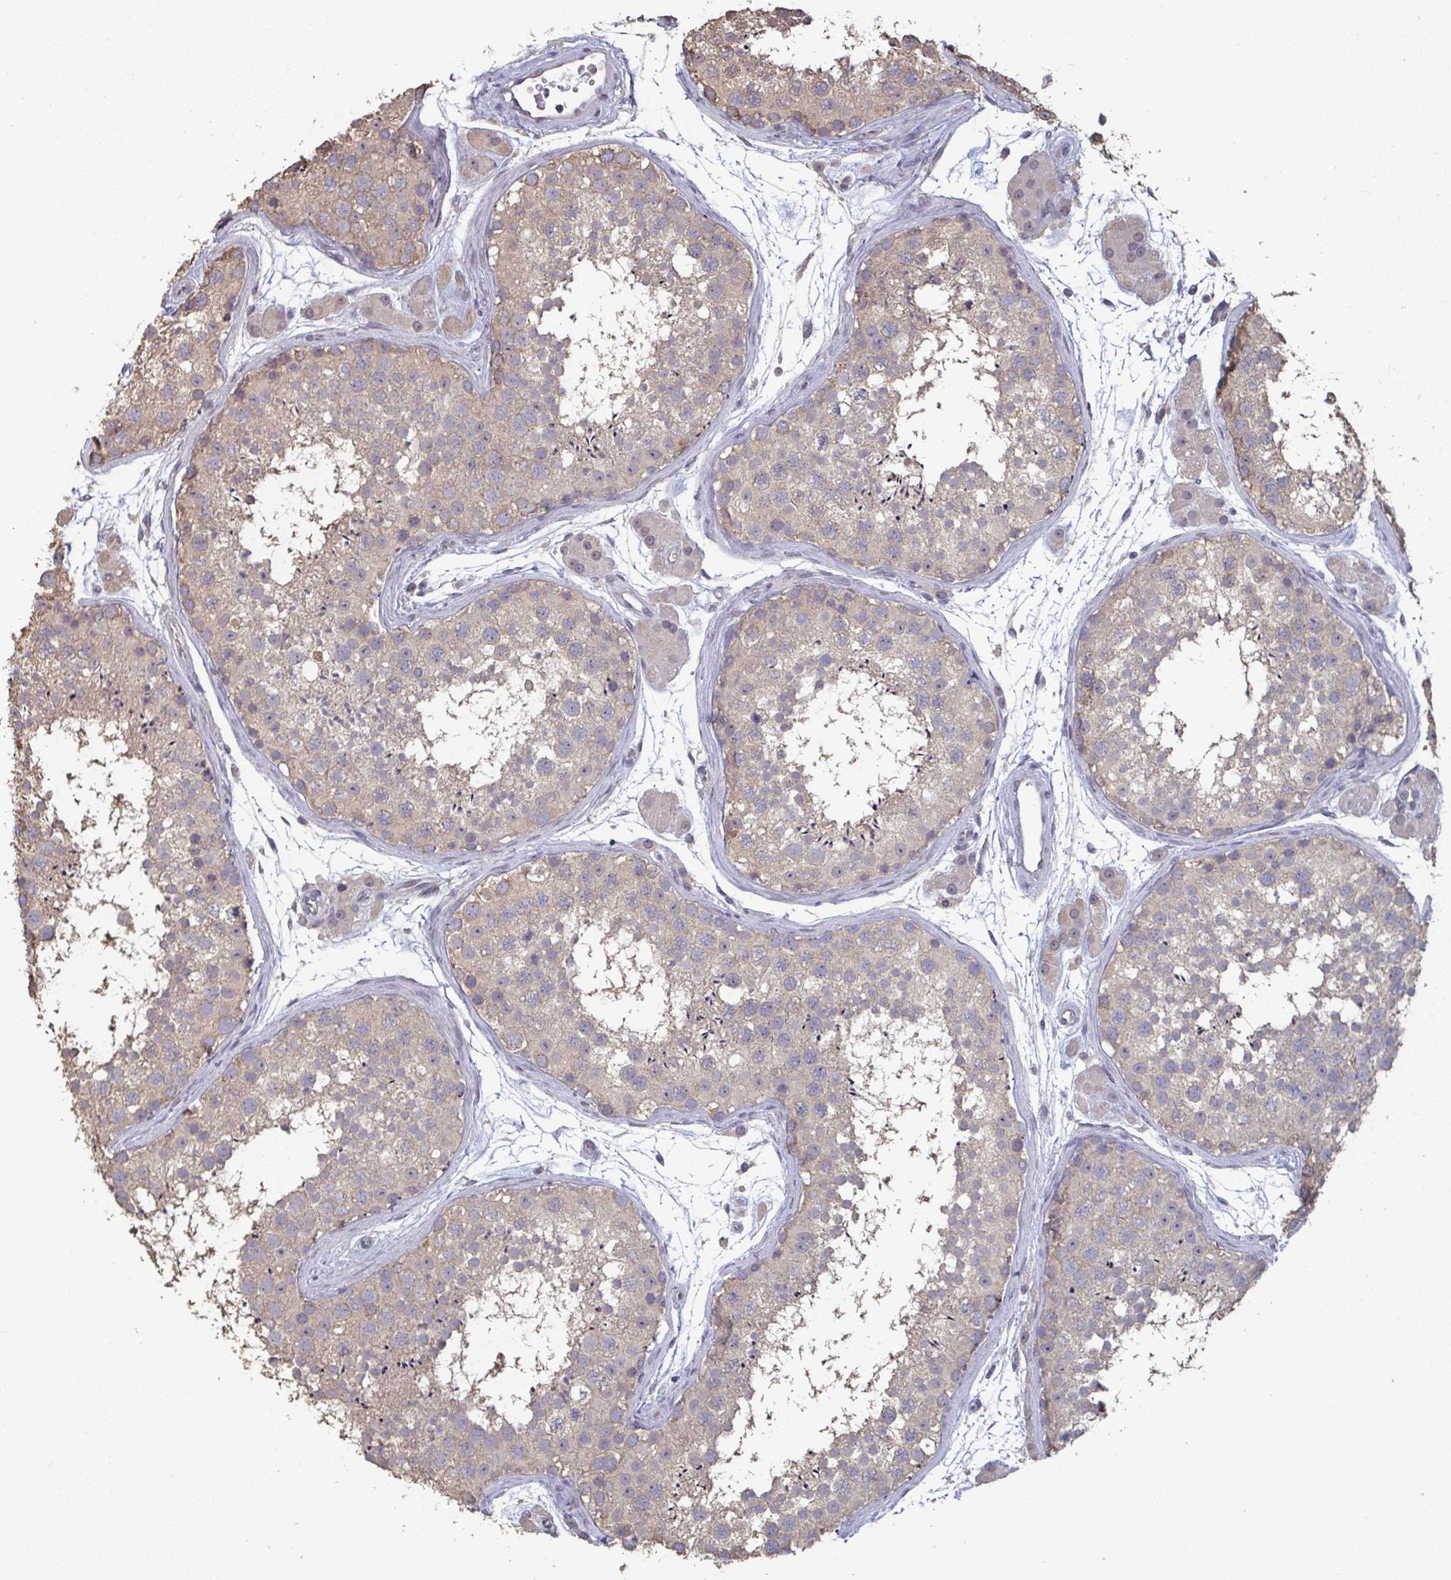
{"staining": {"intensity": "weak", "quantity": ">75%", "location": "cytoplasmic/membranous"}, "tissue": "testis", "cell_type": "Cells in seminiferous ducts", "image_type": "normal", "snomed": [{"axis": "morphology", "description": "Normal tissue, NOS"}, {"axis": "topography", "description": "Testis"}], "caption": "Brown immunohistochemical staining in benign testis shows weak cytoplasmic/membranous positivity in approximately >75% of cells in seminiferous ducts. (DAB = brown stain, brightfield microscopy at high magnification).", "gene": "LIX1", "patient": {"sex": "male", "age": 41}}